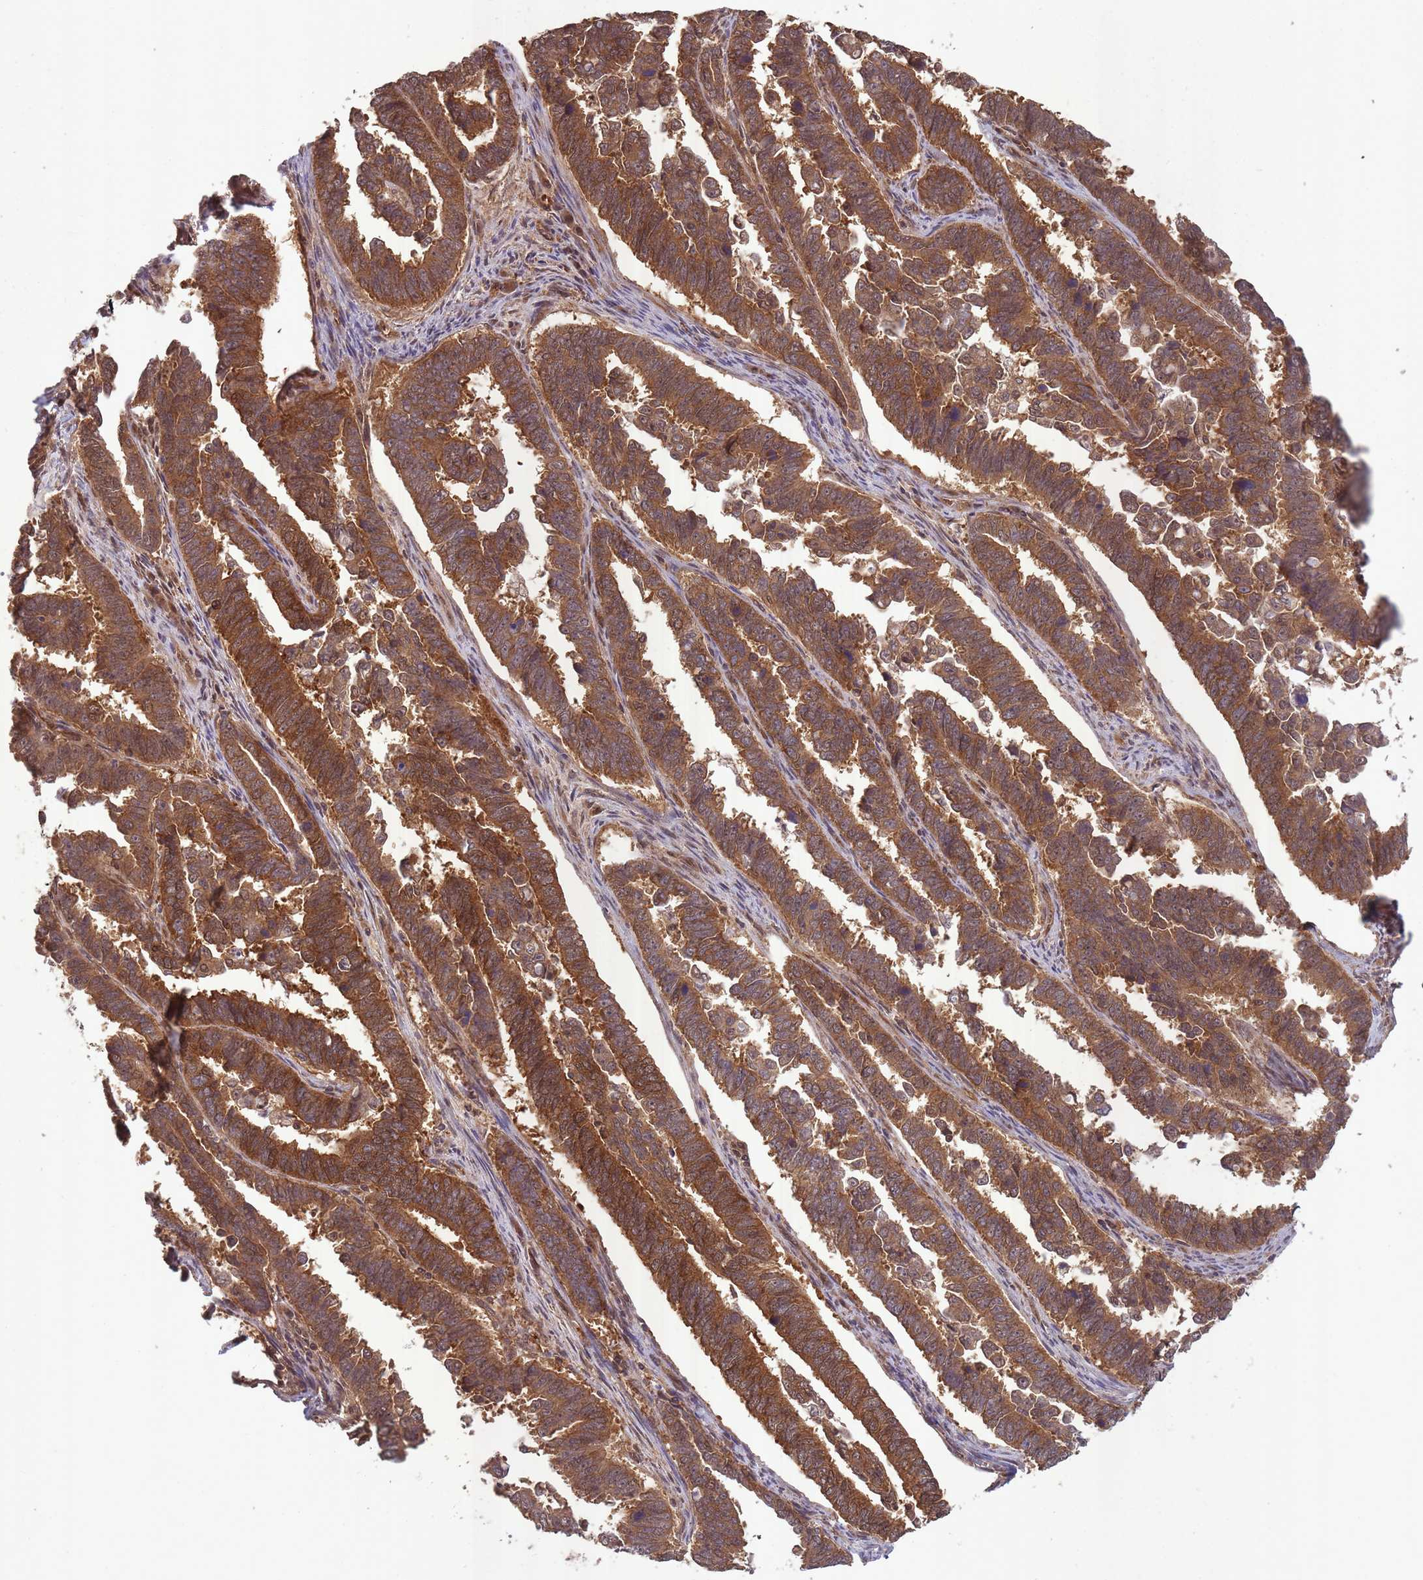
{"staining": {"intensity": "strong", "quantity": ">75%", "location": "cytoplasmic/membranous"}, "tissue": "endometrial cancer", "cell_type": "Tumor cells", "image_type": "cancer", "snomed": [{"axis": "morphology", "description": "Adenocarcinoma, NOS"}, {"axis": "topography", "description": "Endometrium"}], "caption": "Protein analysis of endometrial adenocarcinoma tissue shows strong cytoplasmic/membranous positivity in about >75% of tumor cells.", "gene": "PPP6R3", "patient": {"sex": "female", "age": 75}}